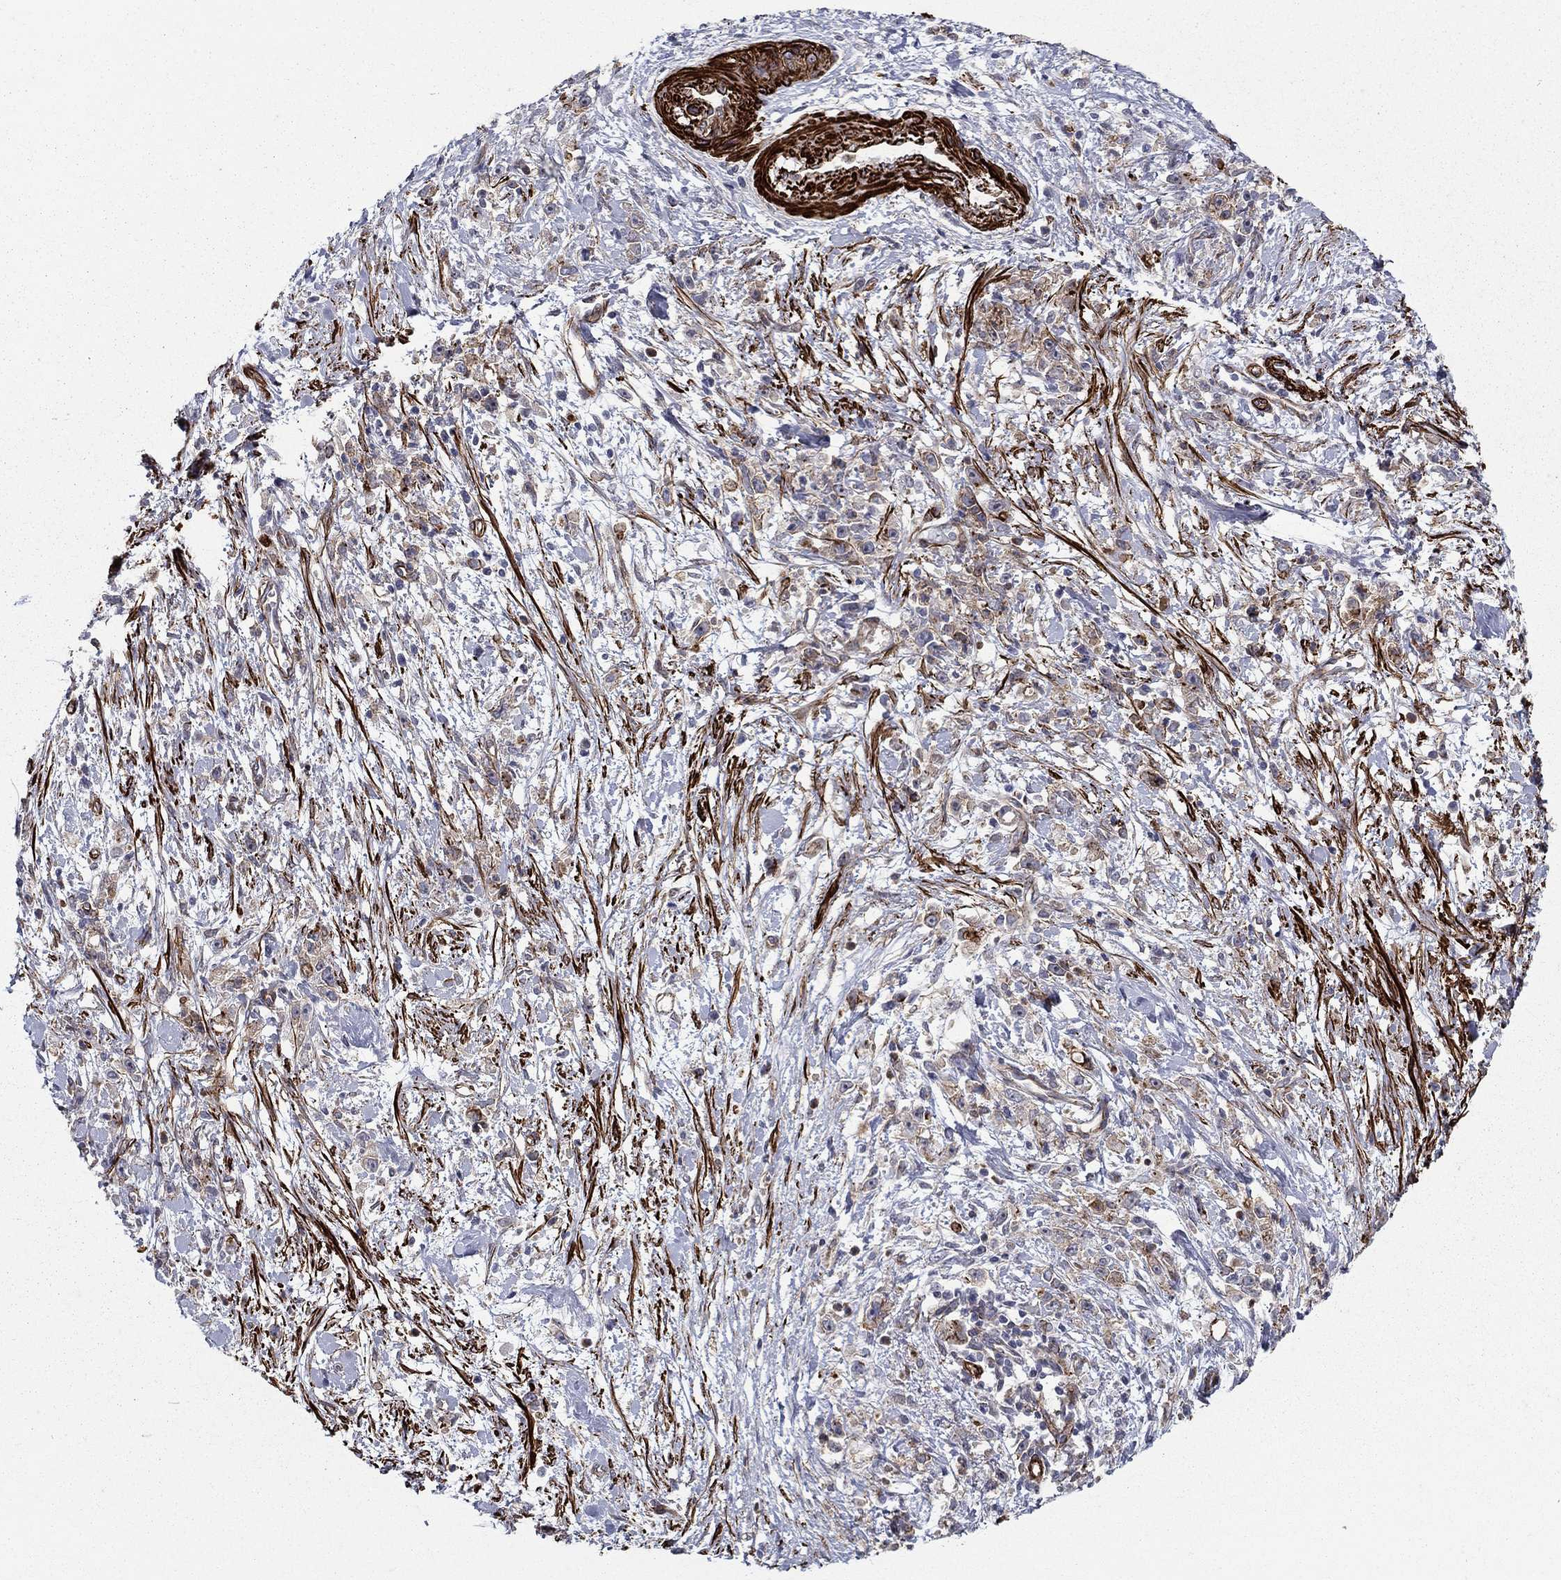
{"staining": {"intensity": "negative", "quantity": "none", "location": "none"}, "tissue": "stomach cancer", "cell_type": "Tumor cells", "image_type": "cancer", "snomed": [{"axis": "morphology", "description": "Adenocarcinoma, NOS"}, {"axis": "topography", "description": "Stomach"}], "caption": "Tumor cells are negative for brown protein staining in stomach adenocarcinoma. The staining is performed using DAB brown chromogen with nuclei counter-stained in using hematoxylin.", "gene": "KRBA1", "patient": {"sex": "female", "age": 59}}